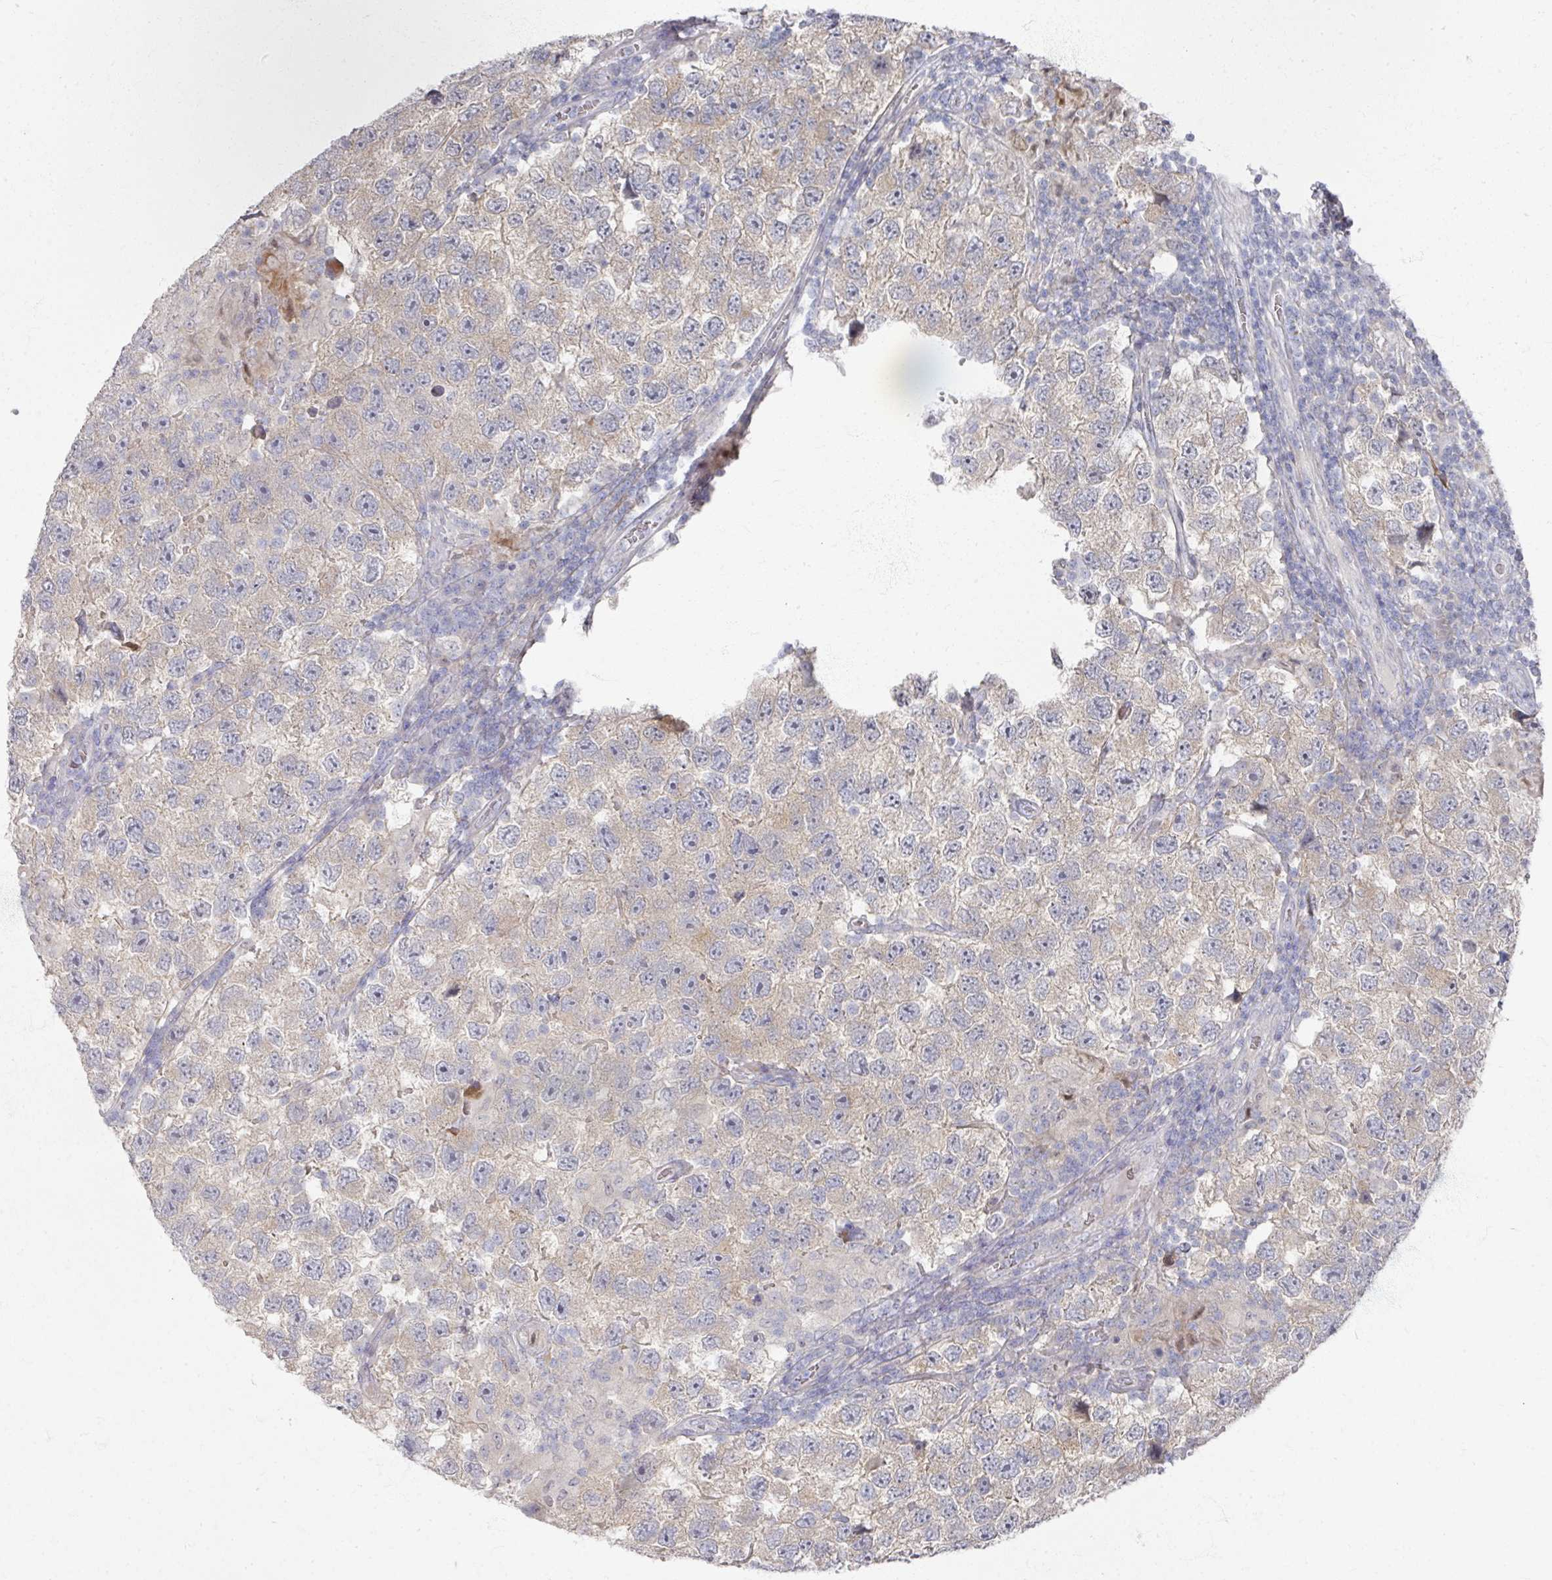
{"staining": {"intensity": "weak", "quantity": ">75%", "location": "cytoplasmic/membranous"}, "tissue": "testis cancer", "cell_type": "Tumor cells", "image_type": "cancer", "snomed": [{"axis": "morphology", "description": "Seminoma, NOS"}, {"axis": "topography", "description": "Testis"}], "caption": "Protein expression analysis of testis cancer shows weak cytoplasmic/membranous expression in about >75% of tumor cells. (Brightfield microscopy of DAB IHC at high magnification).", "gene": "TTYH3", "patient": {"sex": "male", "age": 26}}